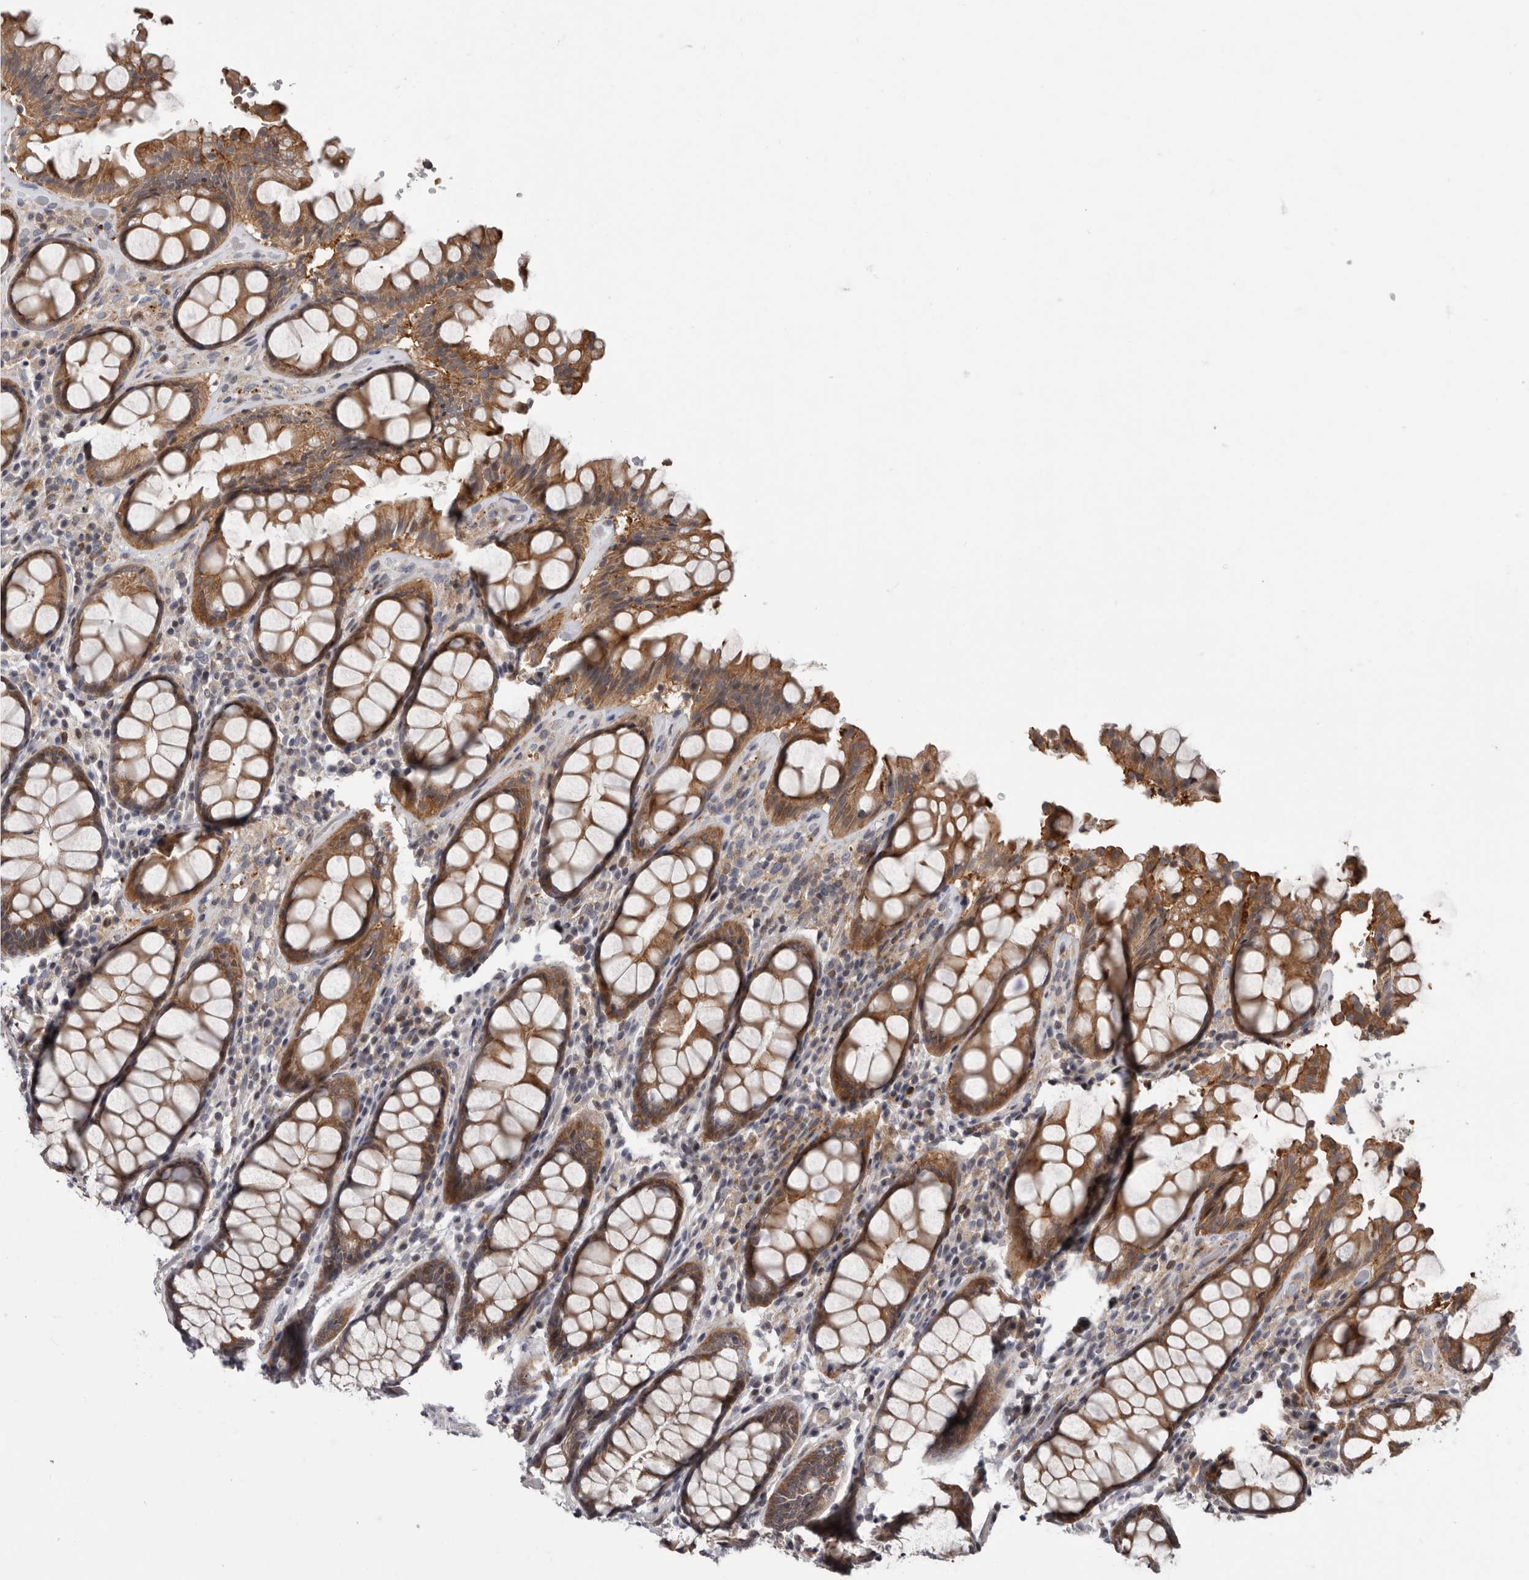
{"staining": {"intensity": "moderate", "quantity": ">75%", "location": "cytoplasmic/membranous"}, "tissue": "rectum", "cell_type": "Glandular cells", "image_type": "normal", "snomed": [{"axis": "morphology", "description": "Normal tissue, NOS"}, {"axis": "topography", "description": "Rectum"}], "caption": "Protein expression analysis of benign rectum shows moderate cytoplasmic/membranous staining in about >75% of glandular cells.", "gene": "FGFR4", "patient": {"sex": "male", "age": 64}}